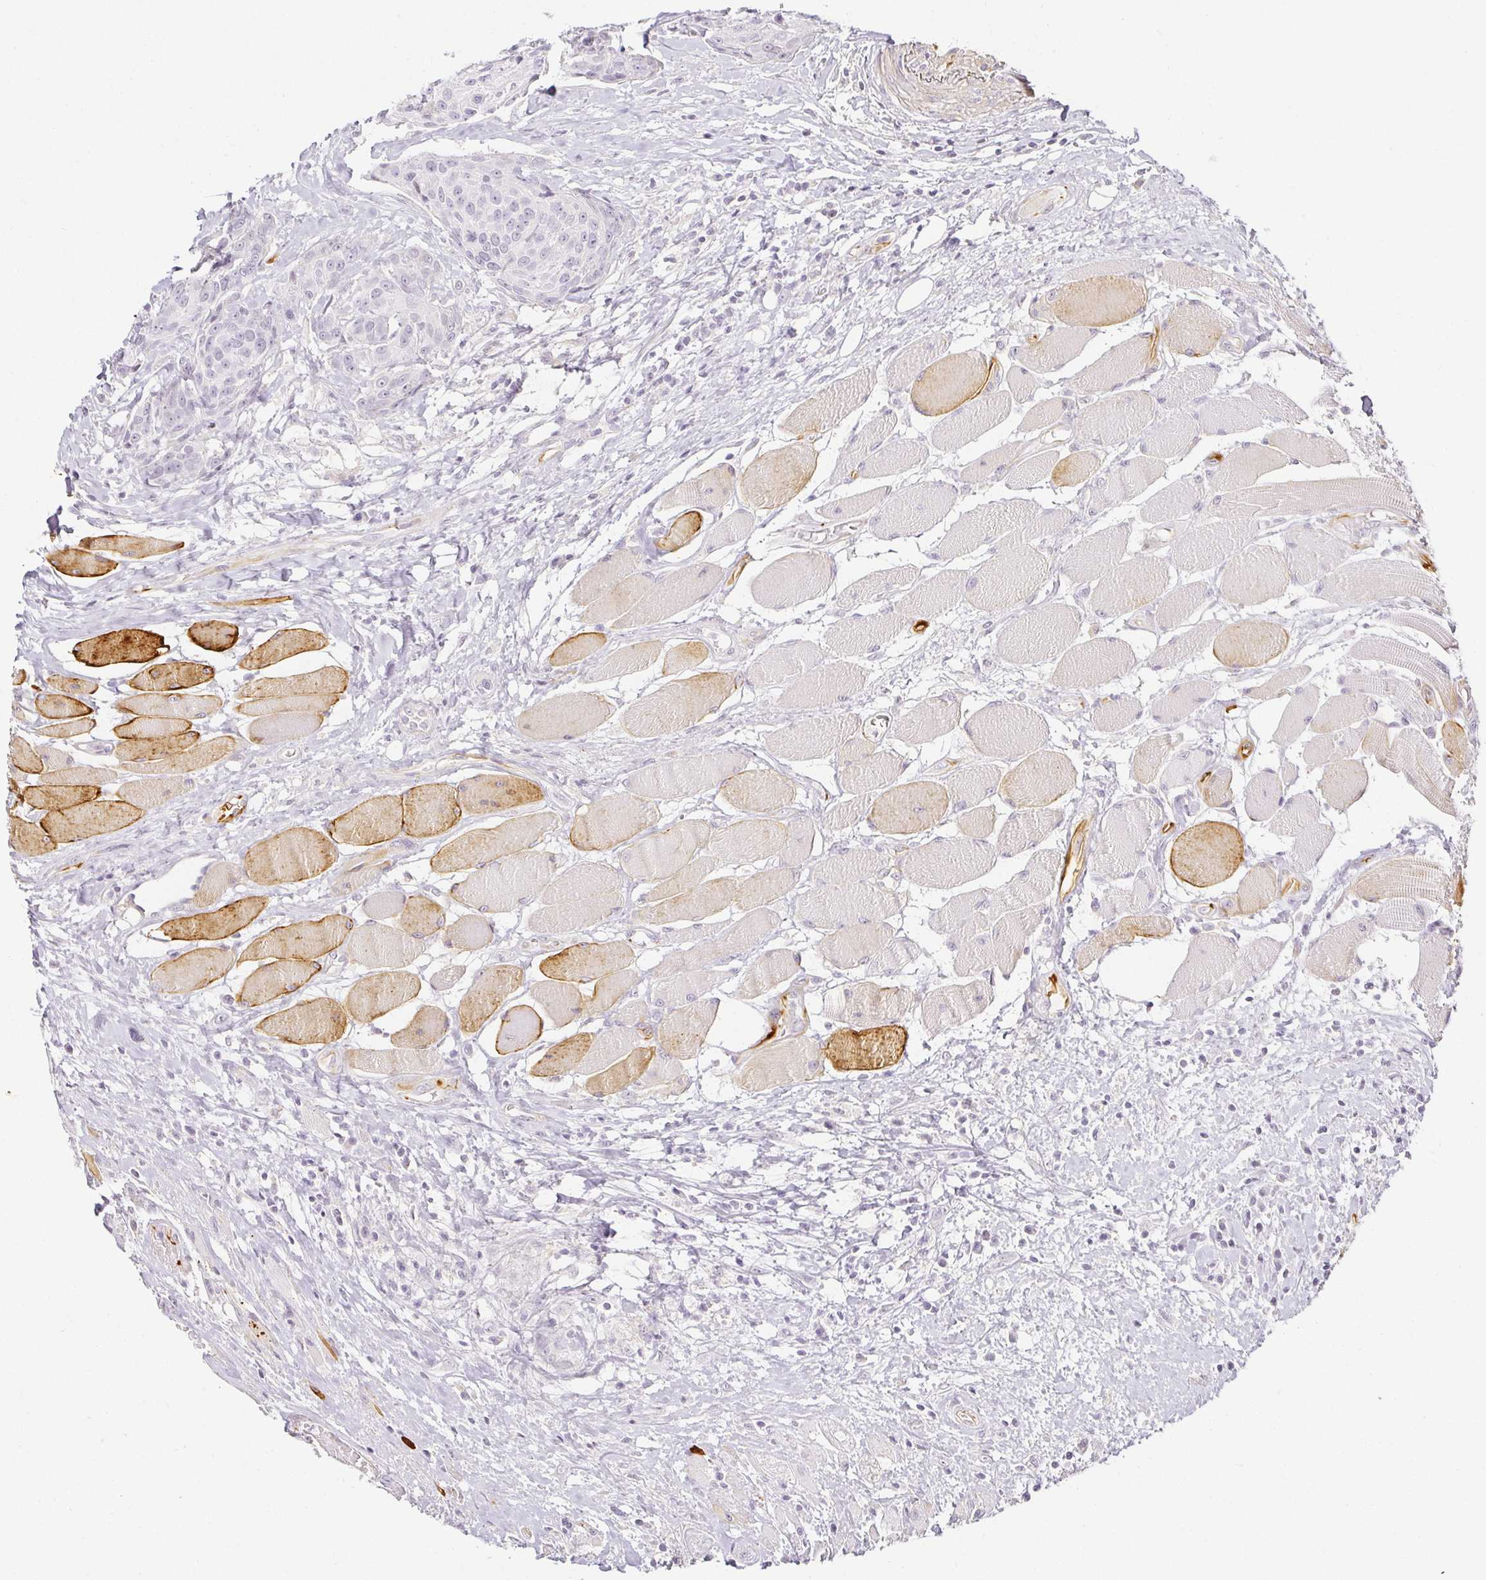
{"staining": {"intensity": "negative", "quantity": "none", "location": "none"}, "tissue": "head and neck cancer", "cell_type": "Tumor cells", "image_type": "cancer", "snomed": [{"axis": "morphology", "description": "Squamous cell carcinoma, NOS"}, {"axis": "topography", "description": "Oral tissue"}, {"axis": "topography", "description": "Head-Neck"}], "caption": "High magnification brightfield microscopy of head and neck cancer stained with DAB (brown) and counterstained with hematoxylin (blue): tumor cells show no significant staining.", "gene": "ACAN", "patient": {"sex": "male", "age": 64}}